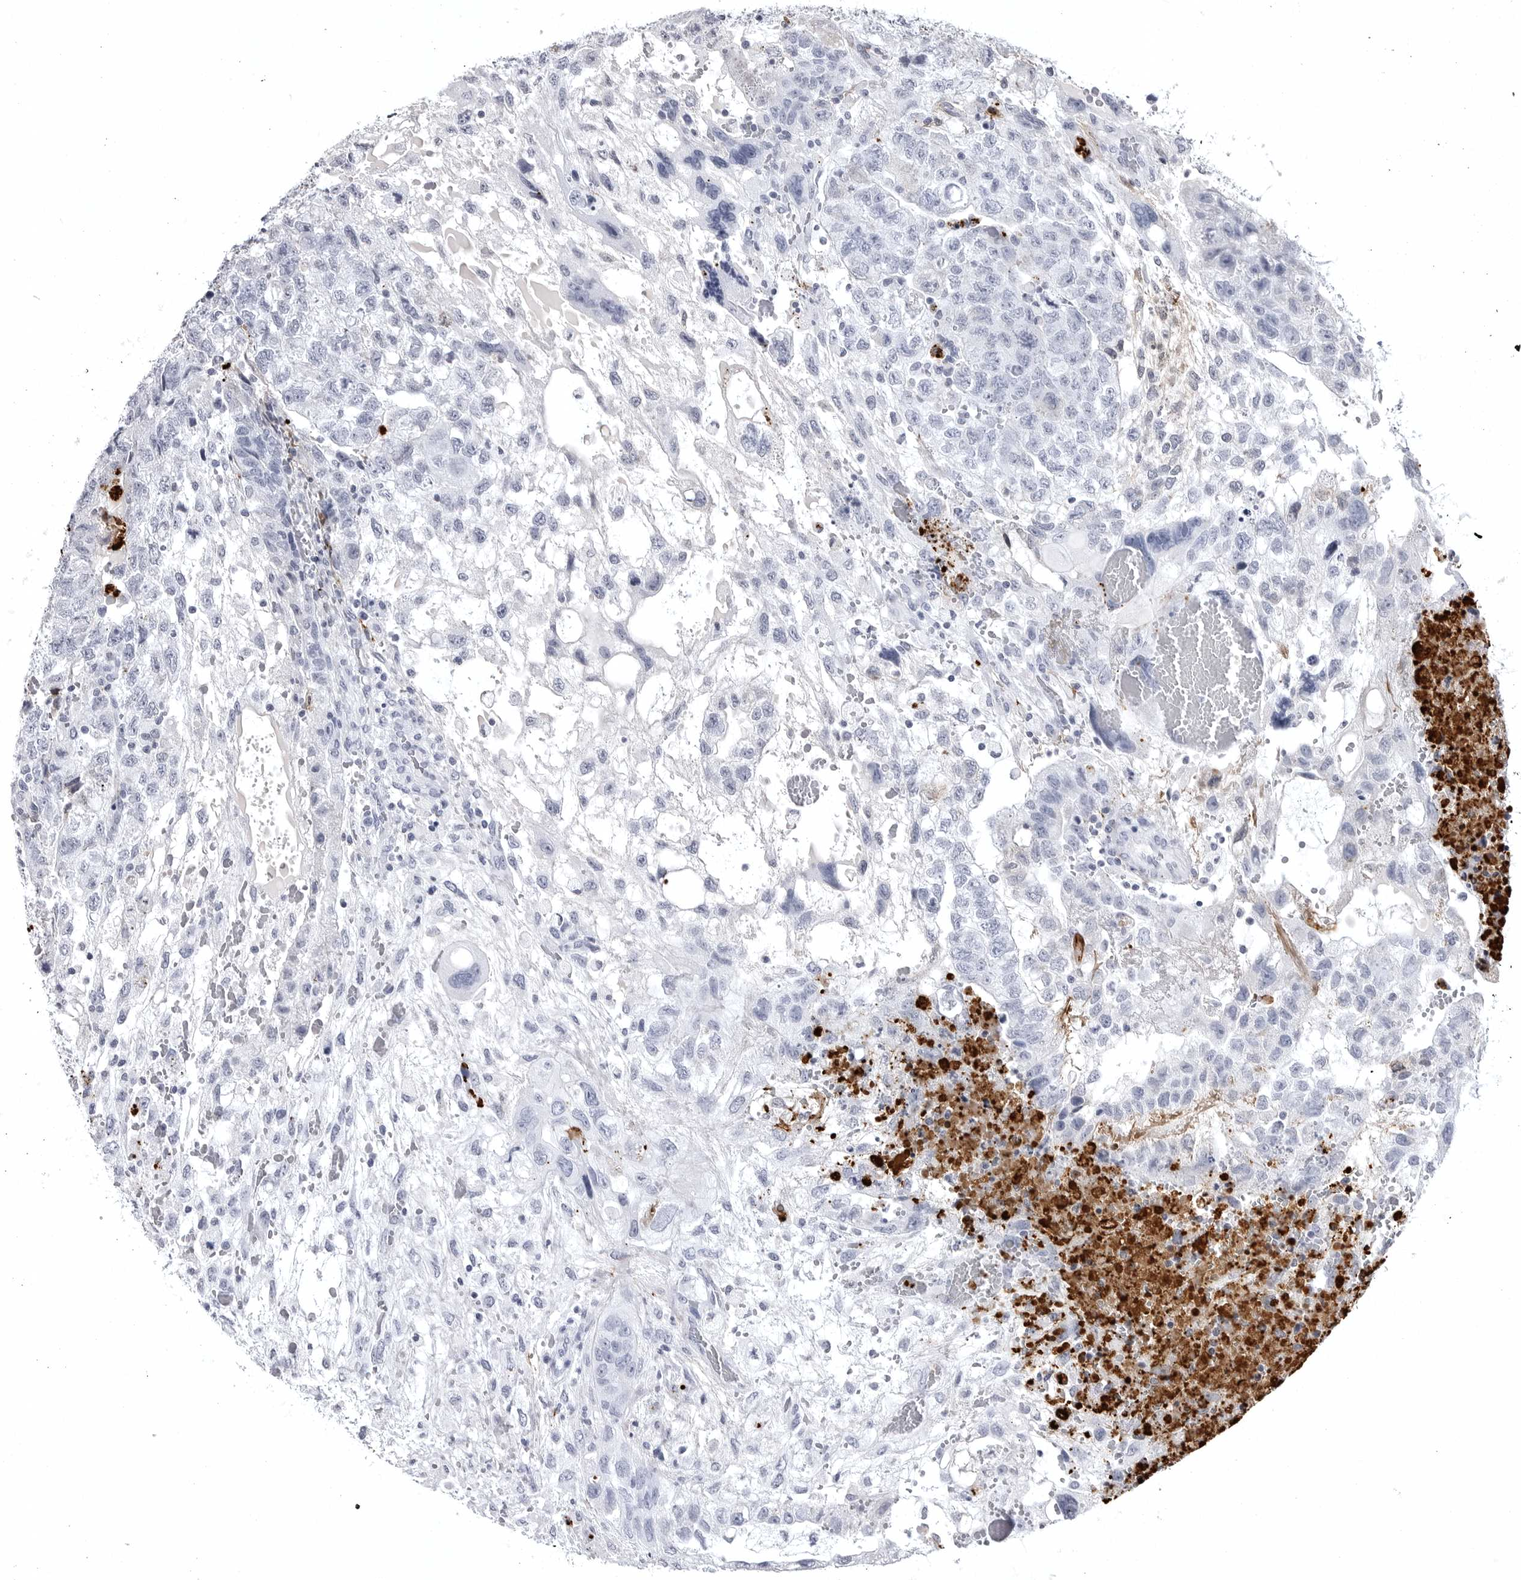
{"staining": {"intensity": "negative", "quantity": "none", "location": "none"}, "tissue": "testis cancer", "cell_type": "Tumor cells", "image_type": "cancer", "snomed": [{"axis": "morphology", "description": "Carcinoma, Embryonal, NOS"}, {"axis": "topography", "description": "Testis"}], "caption": "Immunohistochemistry image of neoplastic tissue: testis cancer stained with DAB shows no significant protein staining in tumor cells. (DAB immunohistochemistry (IHC) visualized using brightfield microscopy, high magnification).", "gene": "COL26A1", "patient": {"sex": "male", "age": 36}}